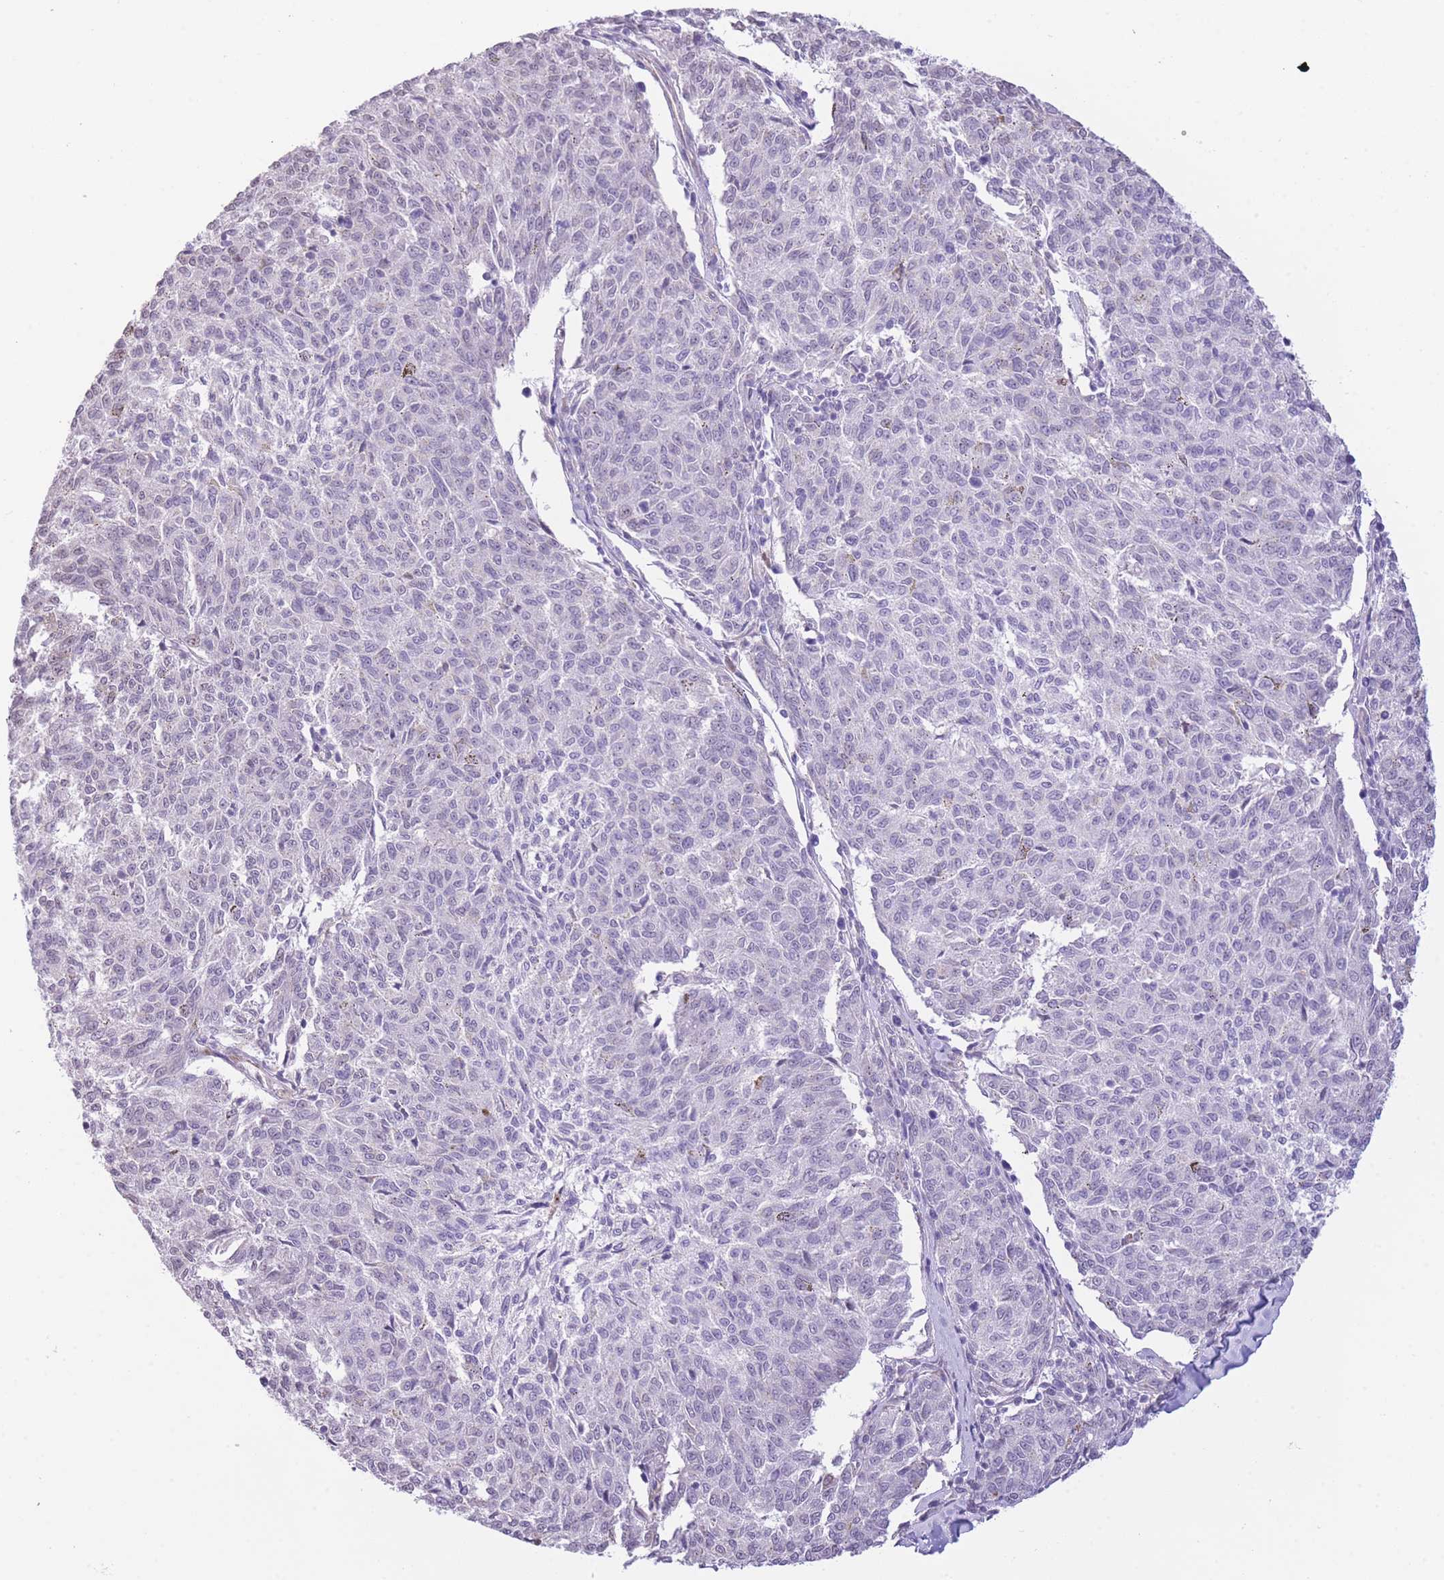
{"staining": {"intensity": "negative", "quantity": "none", "location": "none"}, "tissue": "melanoma", "cell_type": "Tumor cells", "image_type": "cancer", "snomed": [{"axis": "morphology", "description": "Malignant melanoma, NOS"}, {"axis": "topography", "description": "Skin"}], "caption": "IHC of malignant melanoma reveals no positivity in tumor cells.", "gene": "PSG8", "patient": {"sex": "female", "age": 72}}